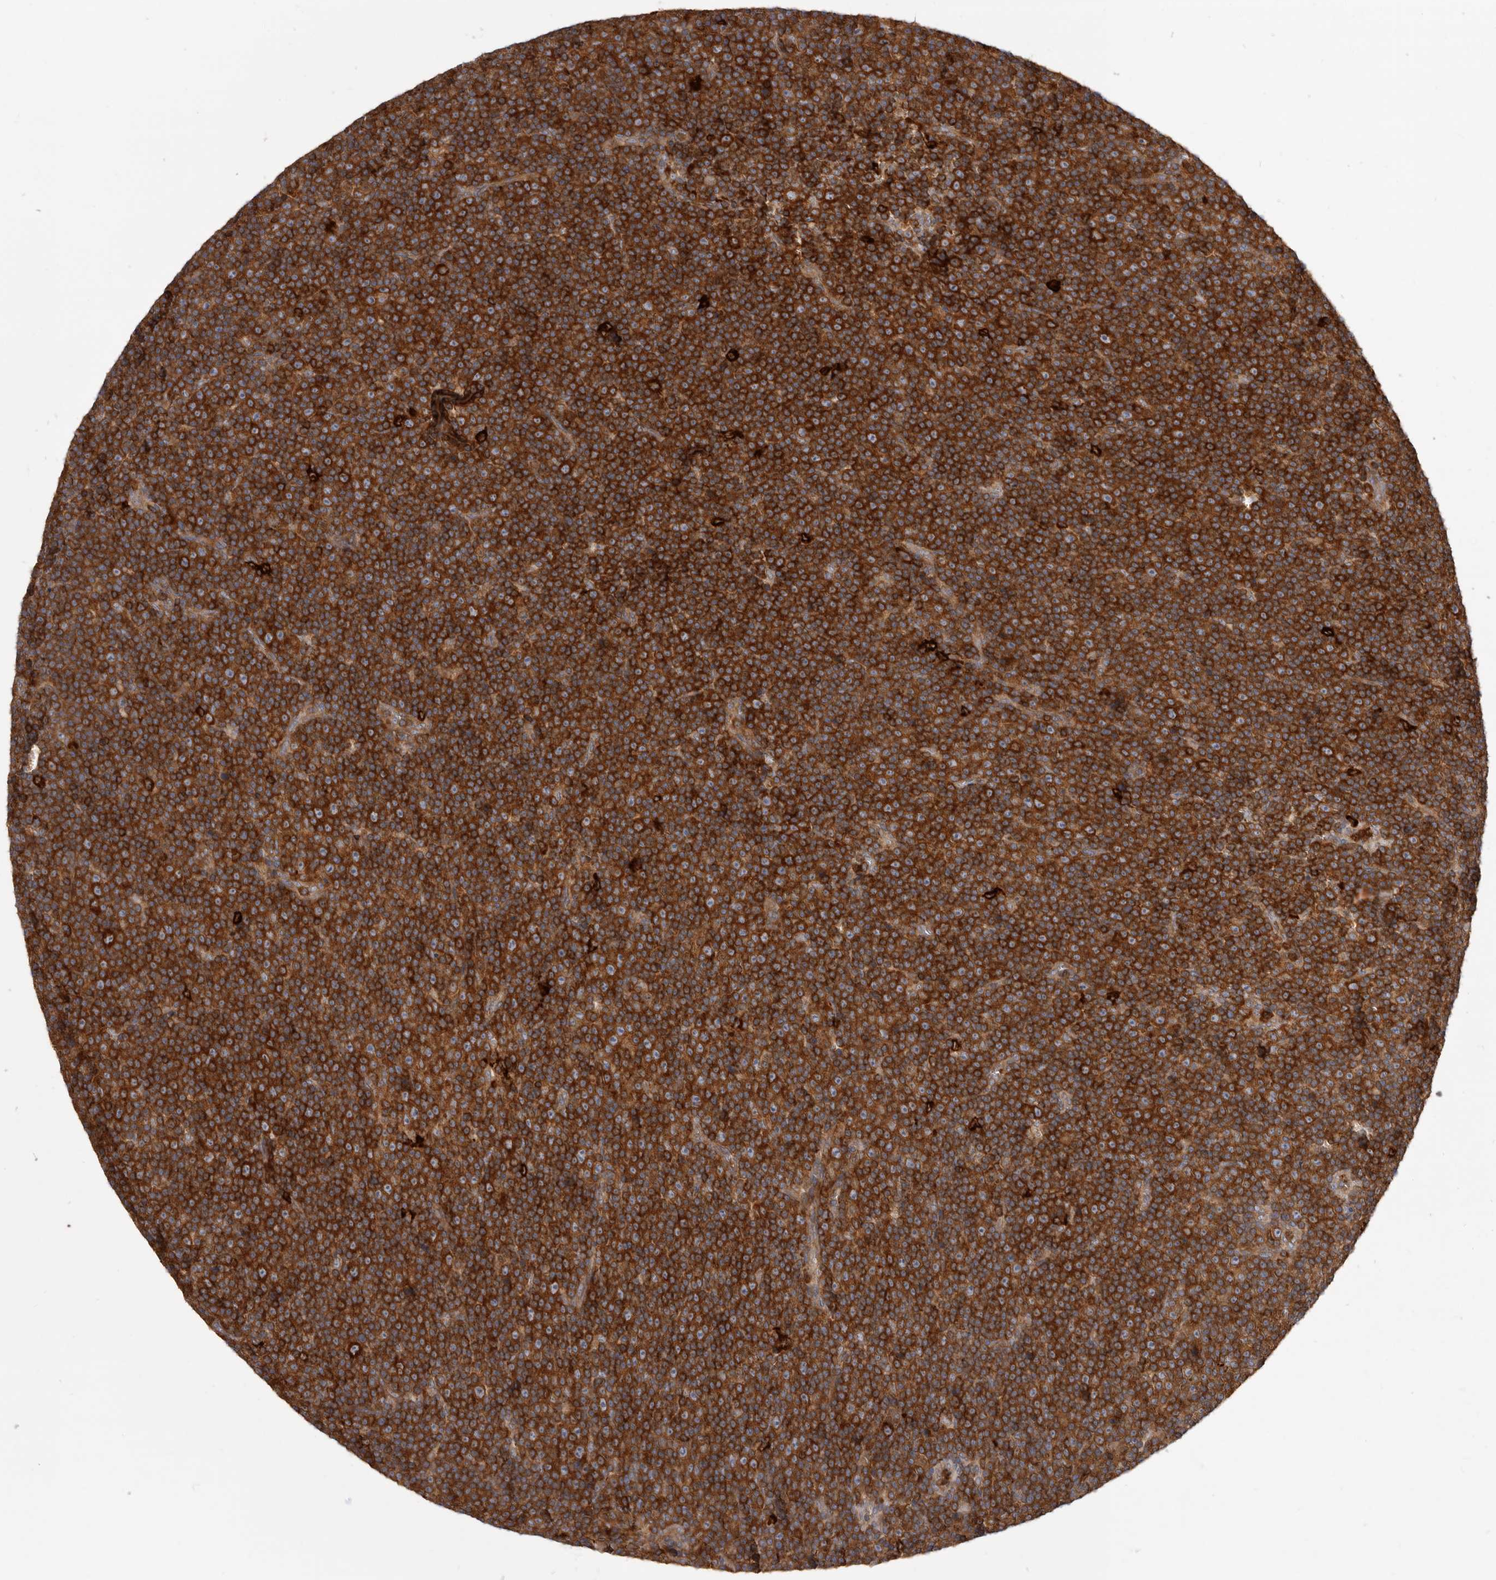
{"staining": {"intensity": "strong", "quantity": ">75%", "location": "cytoplasmic/membranous"}, "tissue": "lymphoma", "cell_type": "Tumor cells", "image_type": "cancer", "snomed": [{"axis": "morphology", "description": "Malignant lymphoma, non-Hodgkin's type, Low grade"}, {"axis": "topography", "description": "Lymph node"}], "caption": "Strong cytoplasmic/membranous protein expression is appreciated in about >75% of tumor cells in lymphoma. Immunohistochemistry stains the protein in brown and the nuclei are stained blue.", "gene": "CBL", "patient": {"sex": "female", "age": 67}}